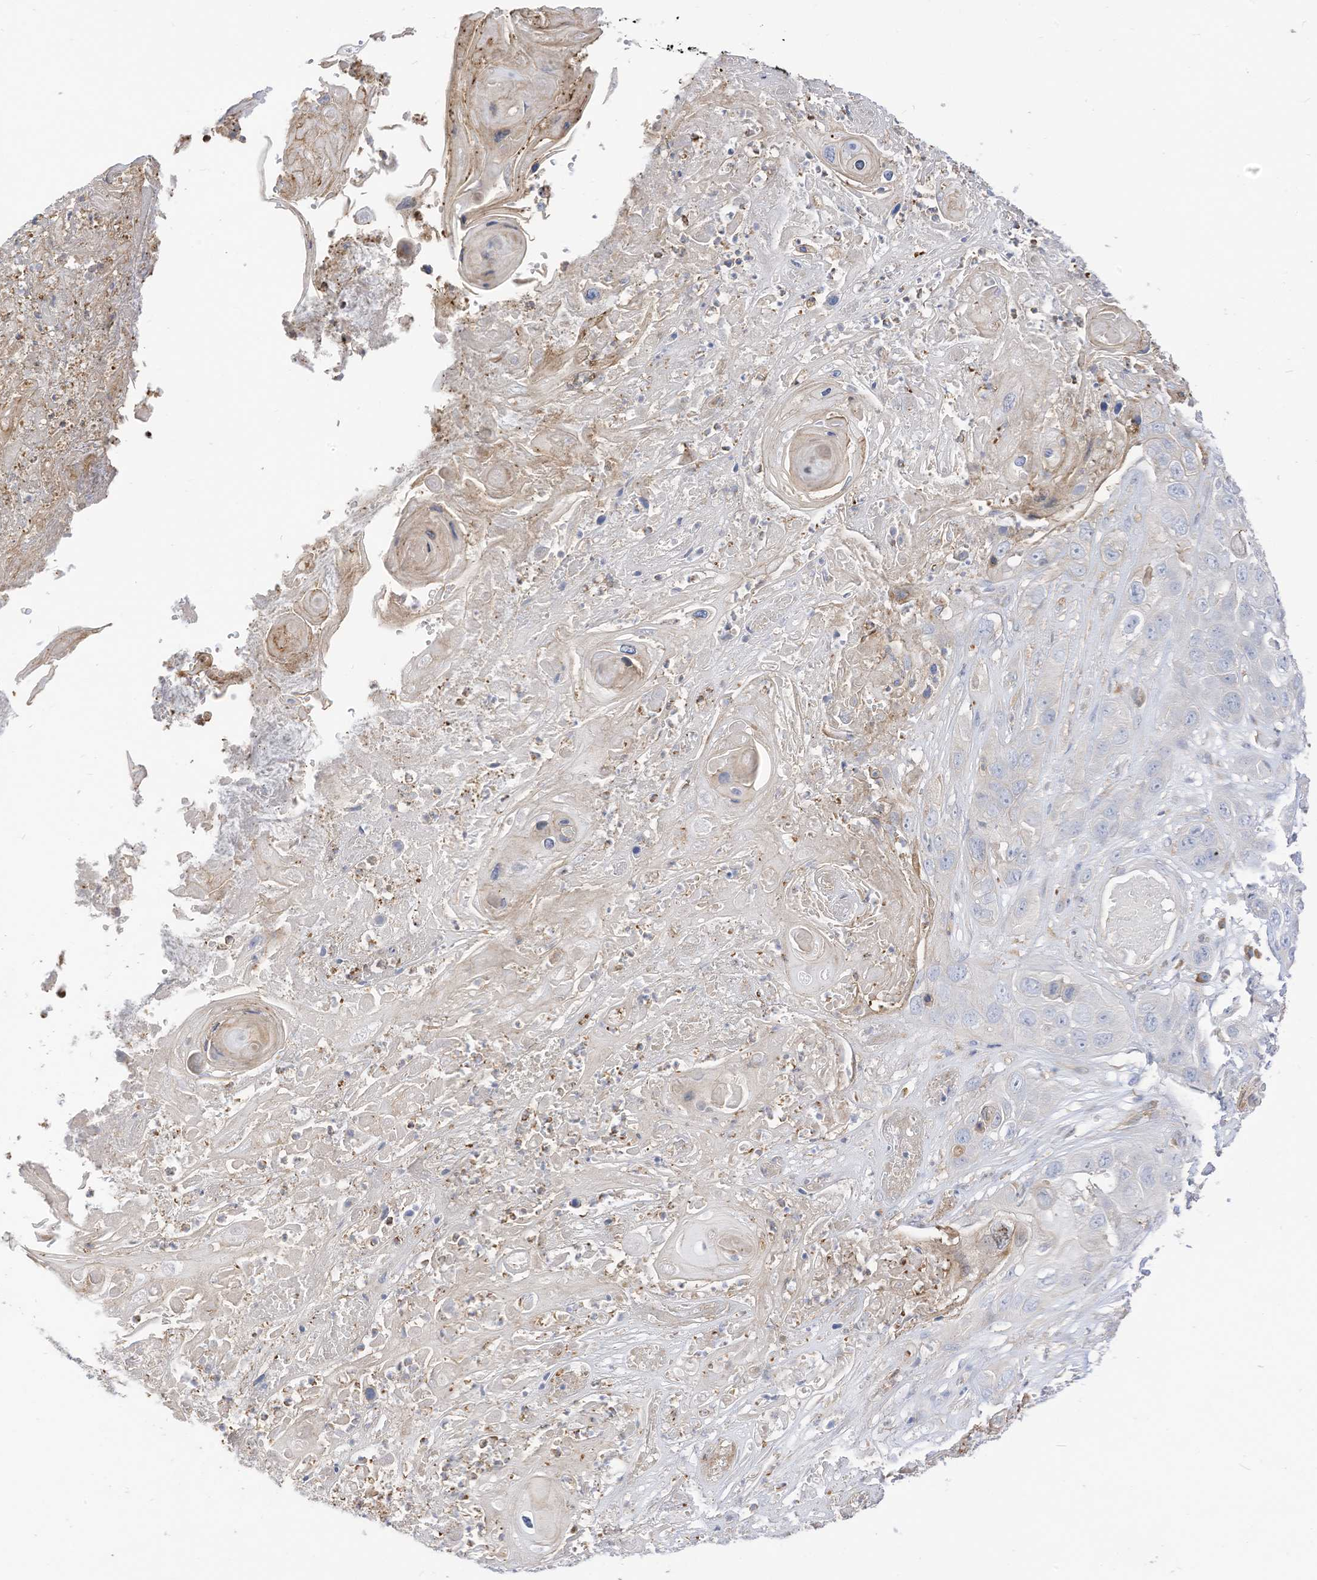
{"staining": {"intensity": "negative", "quantity": "none", "location": "none"}, "tissue": "skin cancer", "cell_type": "Tumor cells", "image_type": "cancer", "snomed": [{"axis": "morphology", "description": "Squamous cell carcinoma, NOS"}, {"axis": "topography", "description": "Skin"}], "caption": "There is no significant staining in tumor cells of skin squamous cell carcinoma. Nuclei are stained in blue.", "gene": "ATP13A1", "patient": {"sex": "male", "age": 55}}